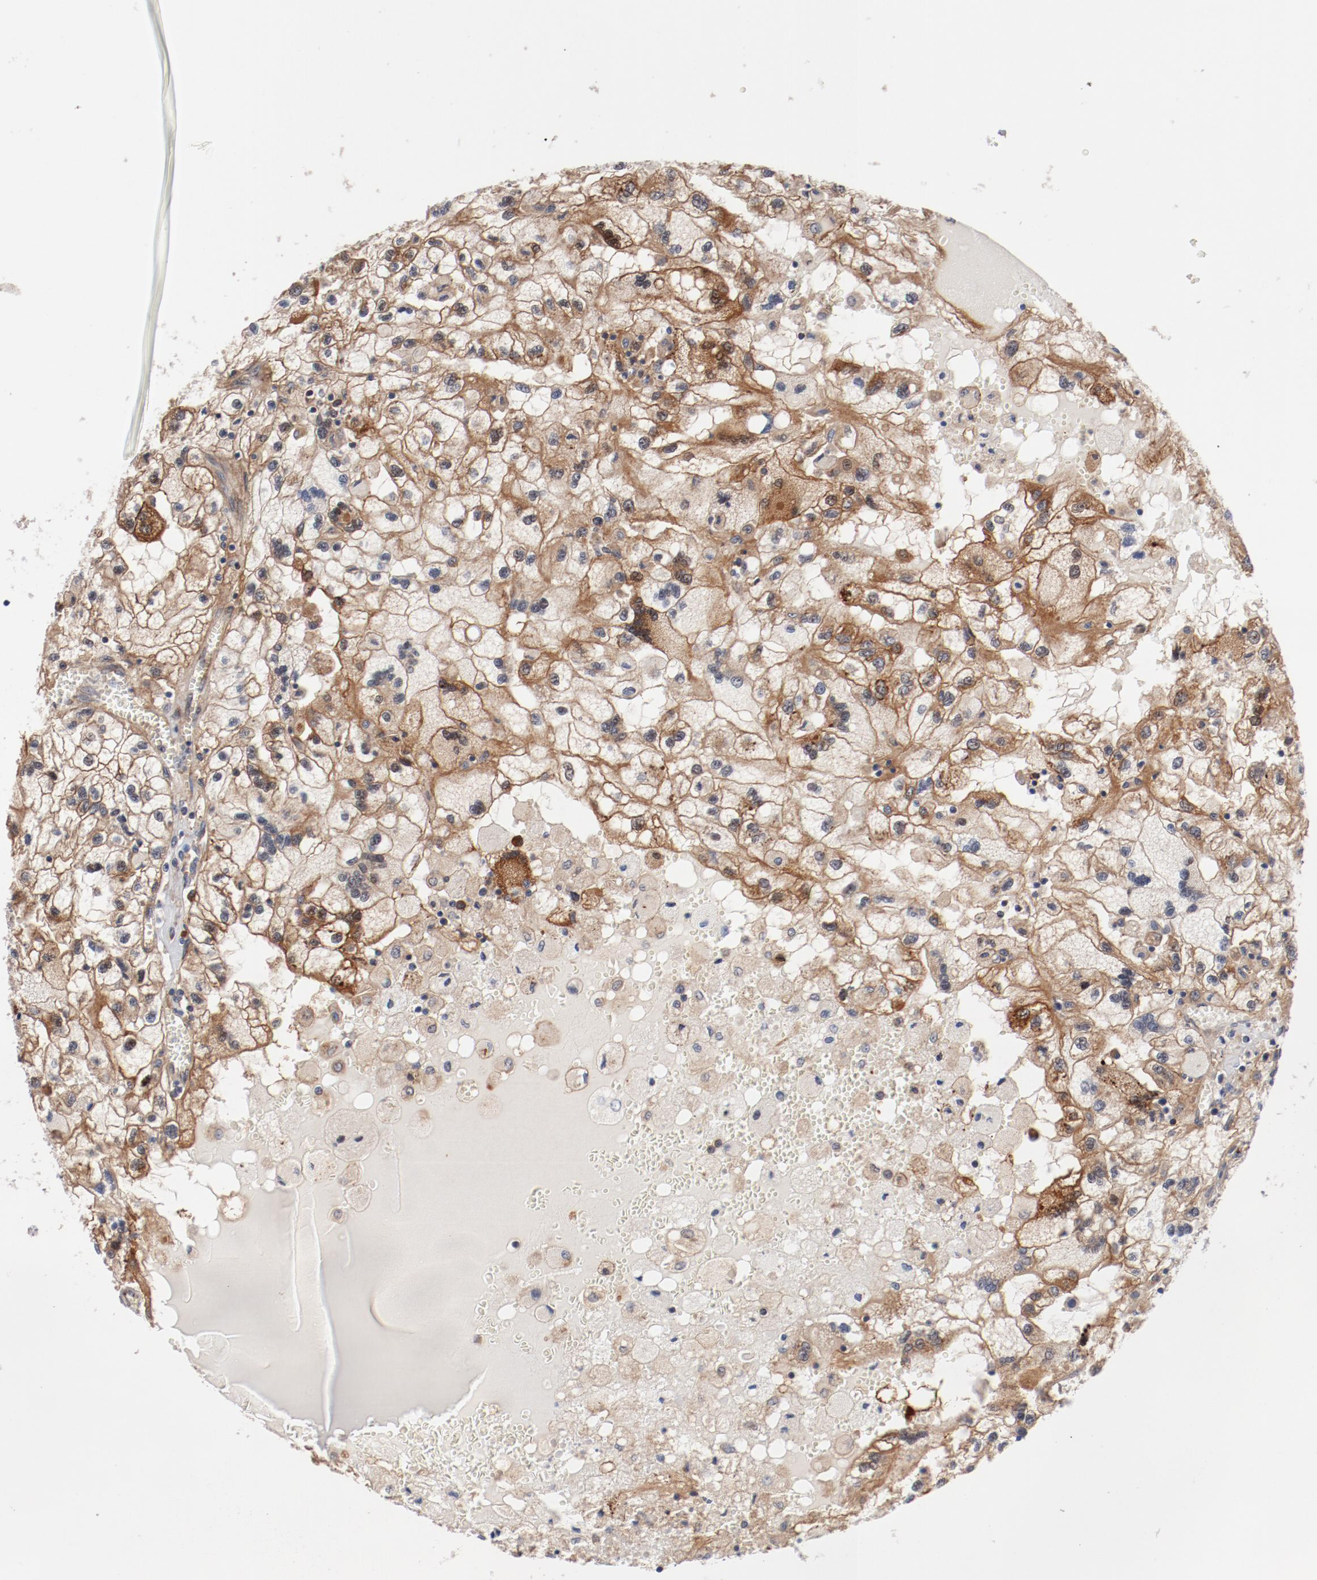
{"staining": {"intensity": "moderate", "quantity": ">75%", "location": "cytoplasmic/membranous"}, "tissue": "renal cancer", "cell_type": "Tumor cells", "image_type": "cancer", "snomed": [{"axis": "morphology", "description": "Normal tissue, NOS"}, {"axis": "morphology", "description": "Adenocarcinoma, NOS"}, {"axis": "topography", "description": "Kidney"}], "caption": "Renal cancer (adenocarcinoma) stained with DAB (3,3'-diaminobenzidine) immunohistochemistry (IHC) displays medium levels of moderate cytoplasmic/membranous expression in approximately >75% of tumor cells.", "gene": "PITPNM2", "patient": {"sex": "male", "age": 71}}